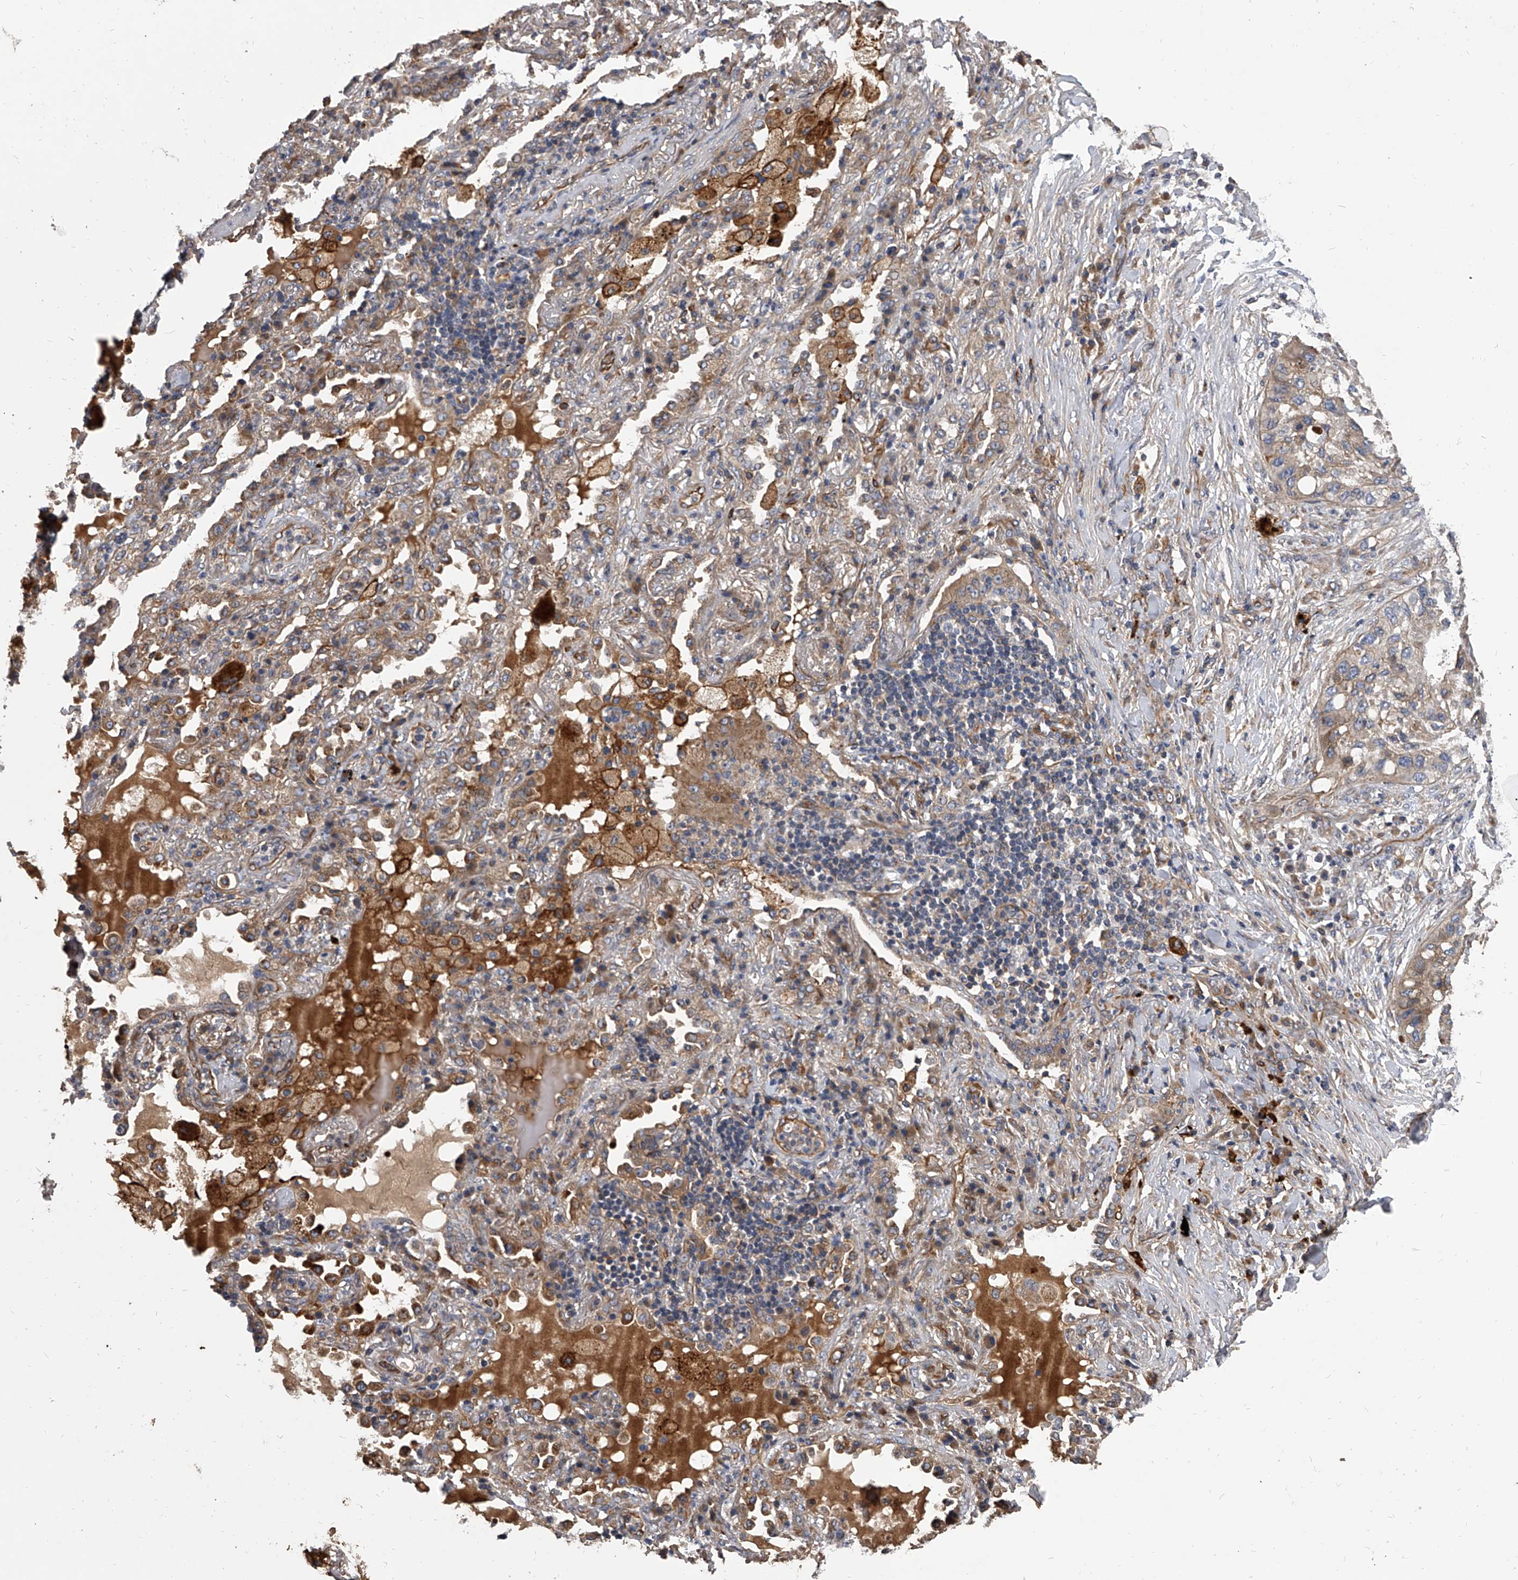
{"staining": {"intensity": "negative", "quantity": "none", "location": "none"}, "tissue": "lung cancer", "cell_type": "Tumor cells", "image_type": "cancer", "snomed": [{"axis": "morphology", "description": "Squamous cell carcinoma, NOS"}, {"axis": "topography", "description": "Lung"}], "caption": "This photomicrograph is of lung cancer stained with immunohistochemistry to label a protein in brown with the nuclei are counter-stained blue. There is no expression in tumor cells.", "gene": "EXOC4", "patient": {"sex": "female", "age": 63}}